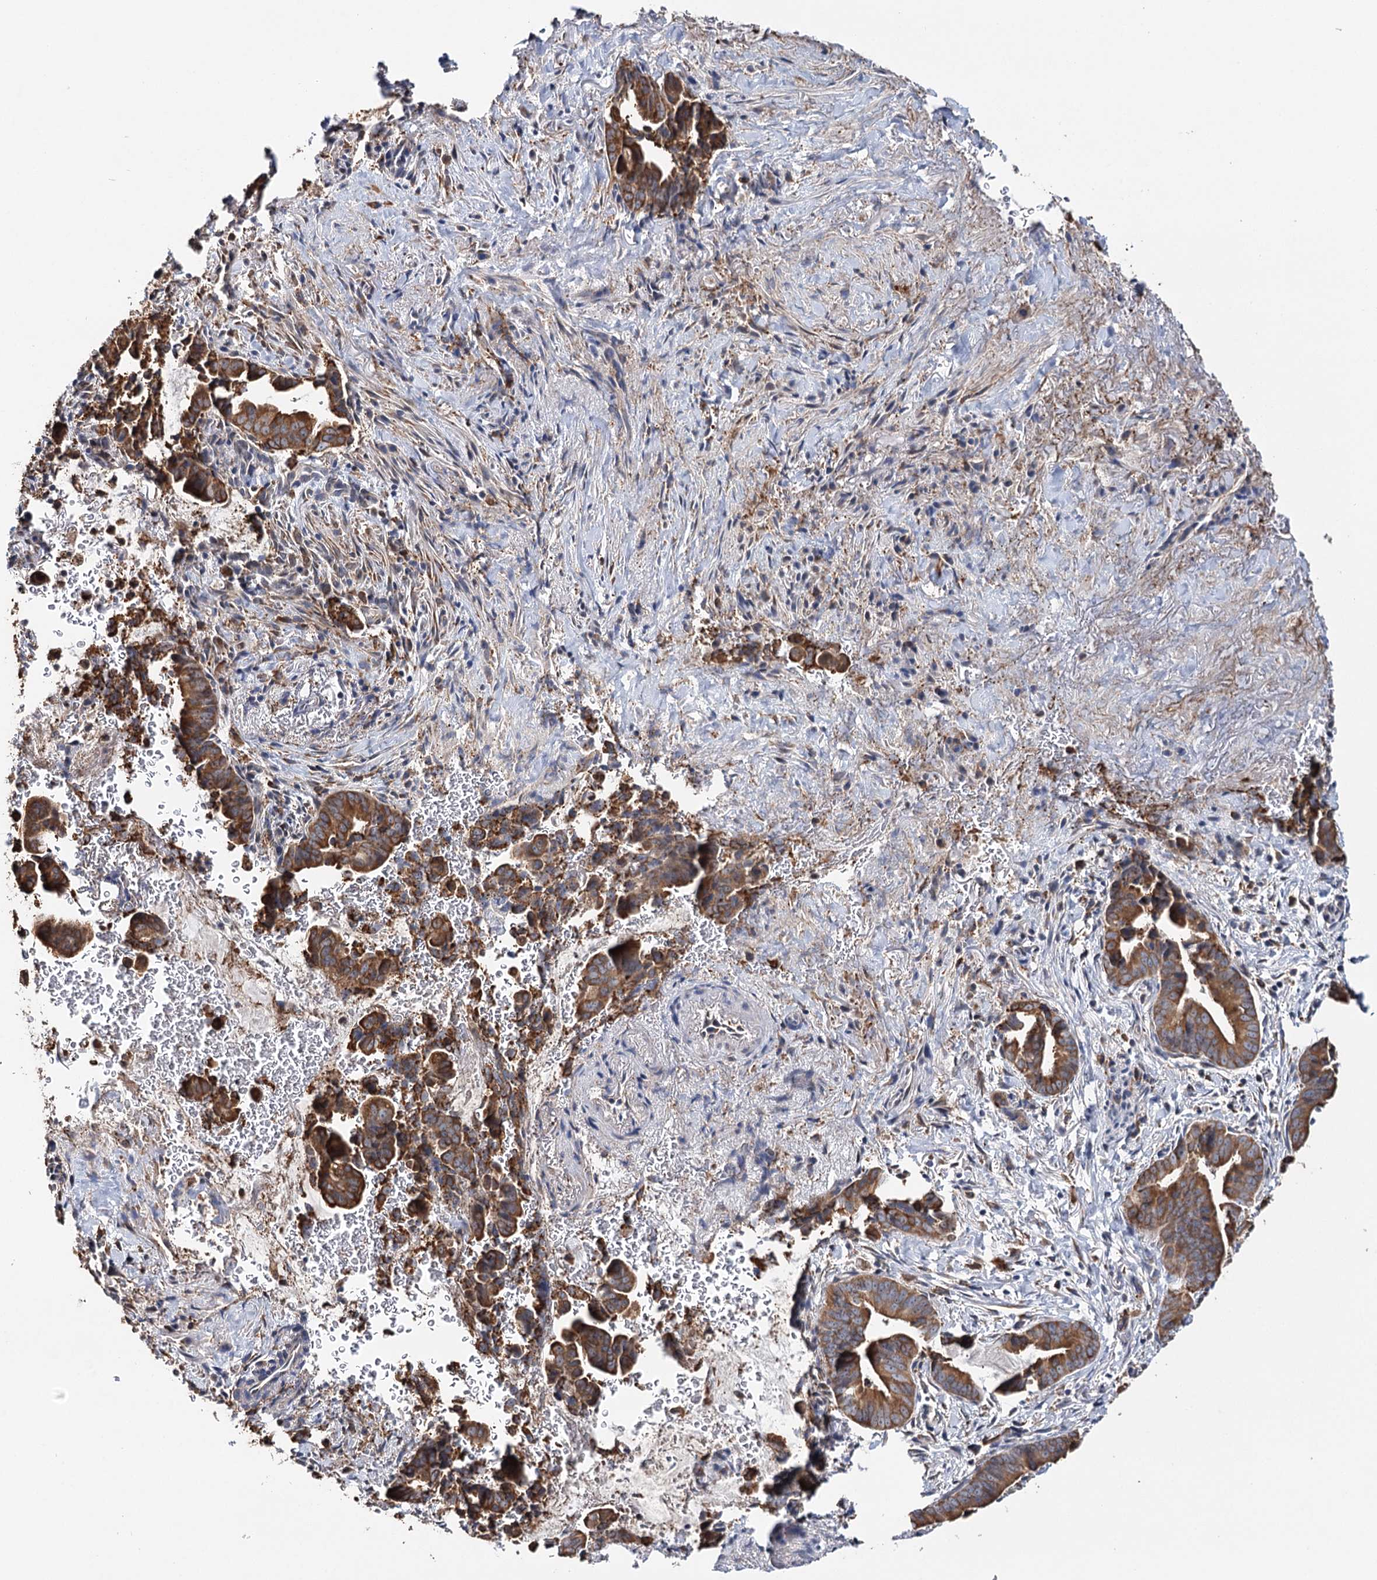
{"staining": {"intensity": "strong", "quantity": ">75%", "location": "cytoplasmic/membranous"}, "tissue": "pancreatic cancer", "cell_type": "Tumor cells", "image_type": "cancer", "snomed": [{"axis": "morphology", "description": "Adenocarcinoma, NOS"}, {"axis": "topography", "description": "Pancreas"}], "caption": "This is an image of immunohistochemistry staining of pancreatic cancer (adenocarcinoma), which shows strong positivity in the cytoplasmic/membranous of tumor cells.", "gene": "VEGFA", "patient": {"sex": "female", "age": 63}}